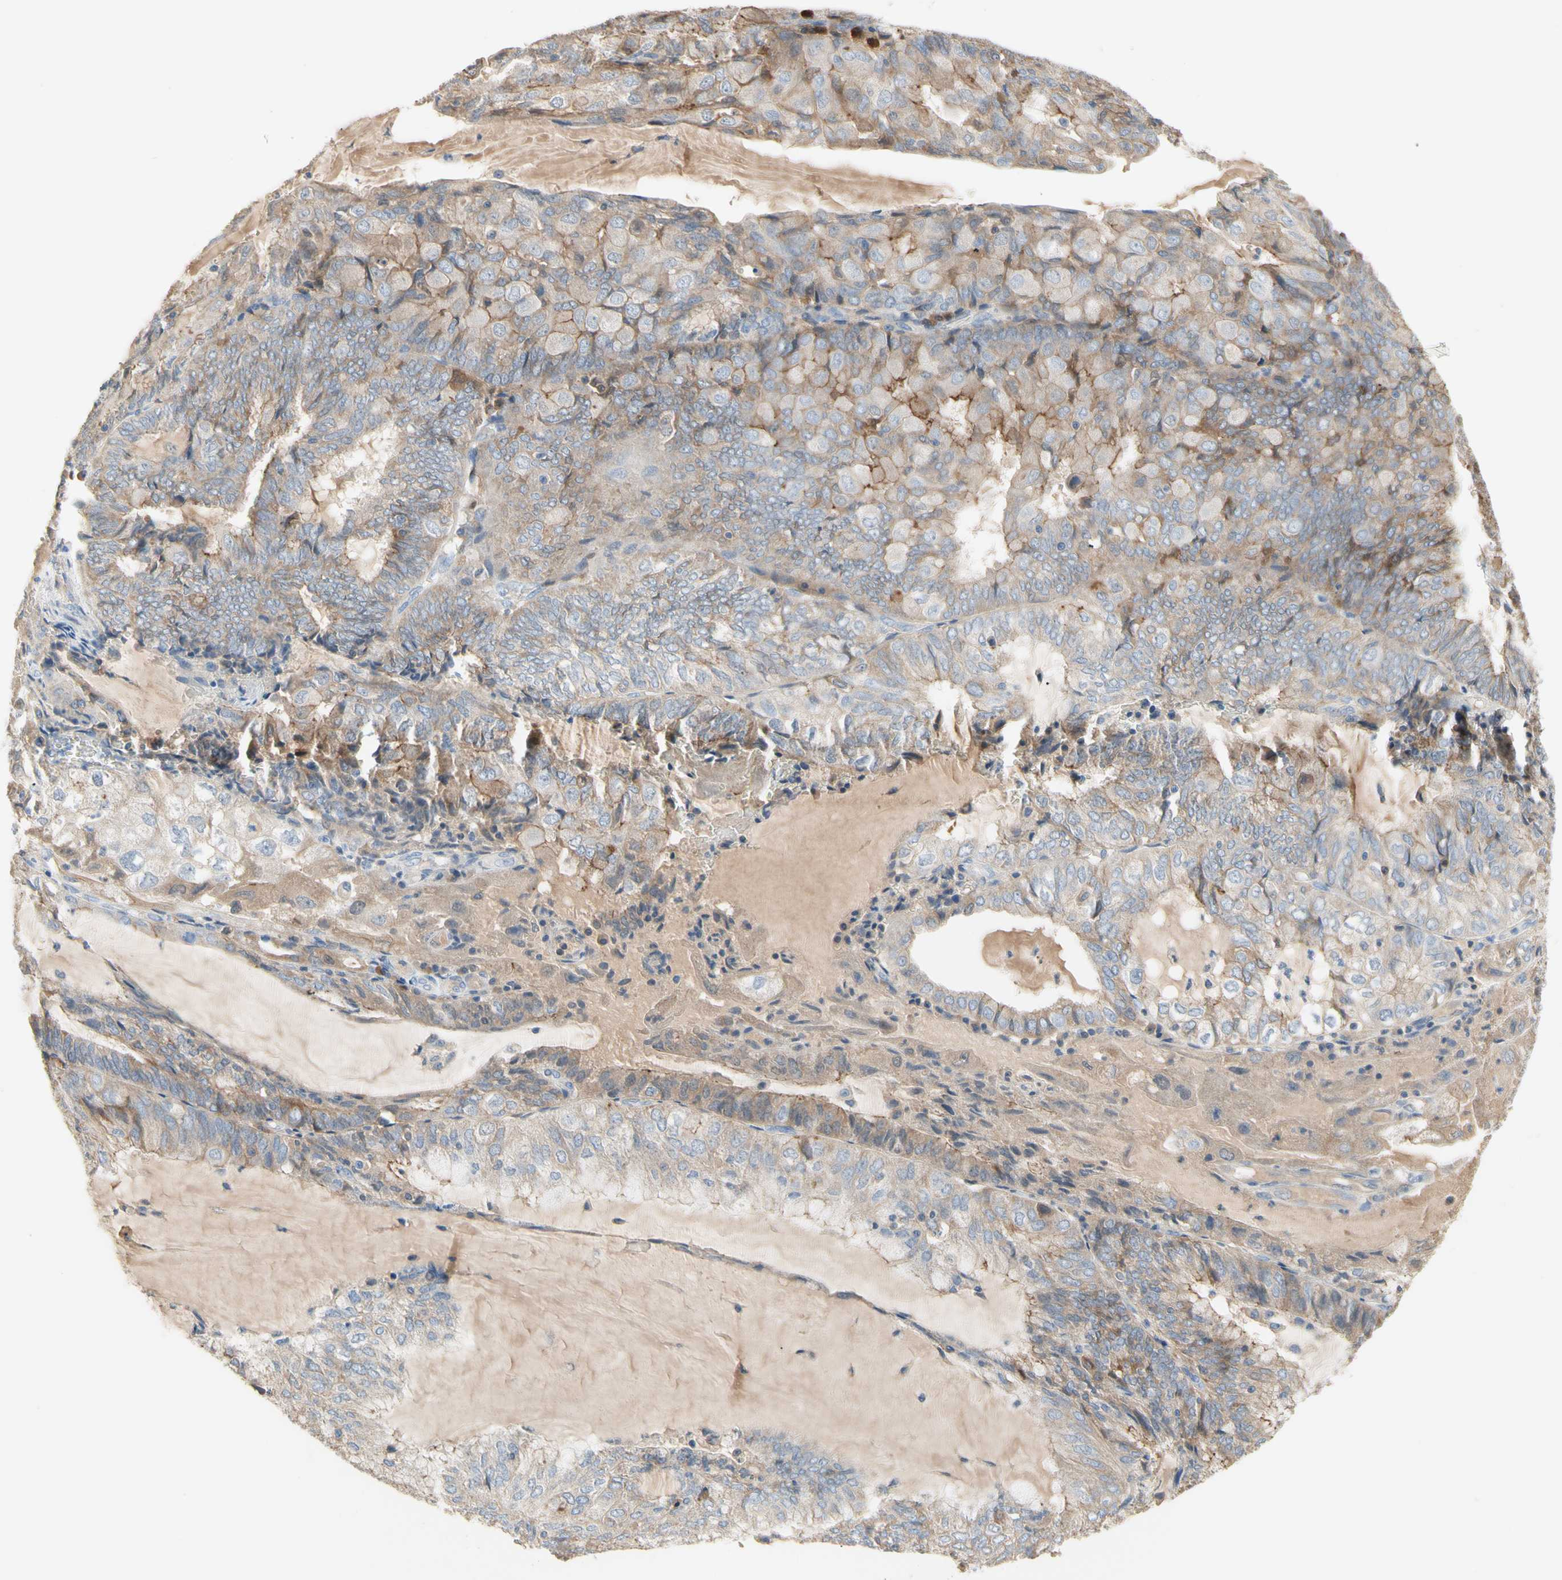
{"staining": {"intensity": "moderate", "quantity": ">75%", "location": "cytoplasmic/membranous"}, "tissue": "endometrial cancer", "cell_type": "Tumor cells", "image_type": "cancer", "snomed": [{"axis": "morphology", "description": "Adenocarcinoma, NOS"}, {"axis": "topography", "description": "Endometrium"}], "caption": "A brown stain highlights moderate cytoplasmic/membranous expression of a protein in adenocarcinoma (endometrial) tumor cells.", "gene": "NECTIN4", "patient": {"sex": "female", "age": 81}}